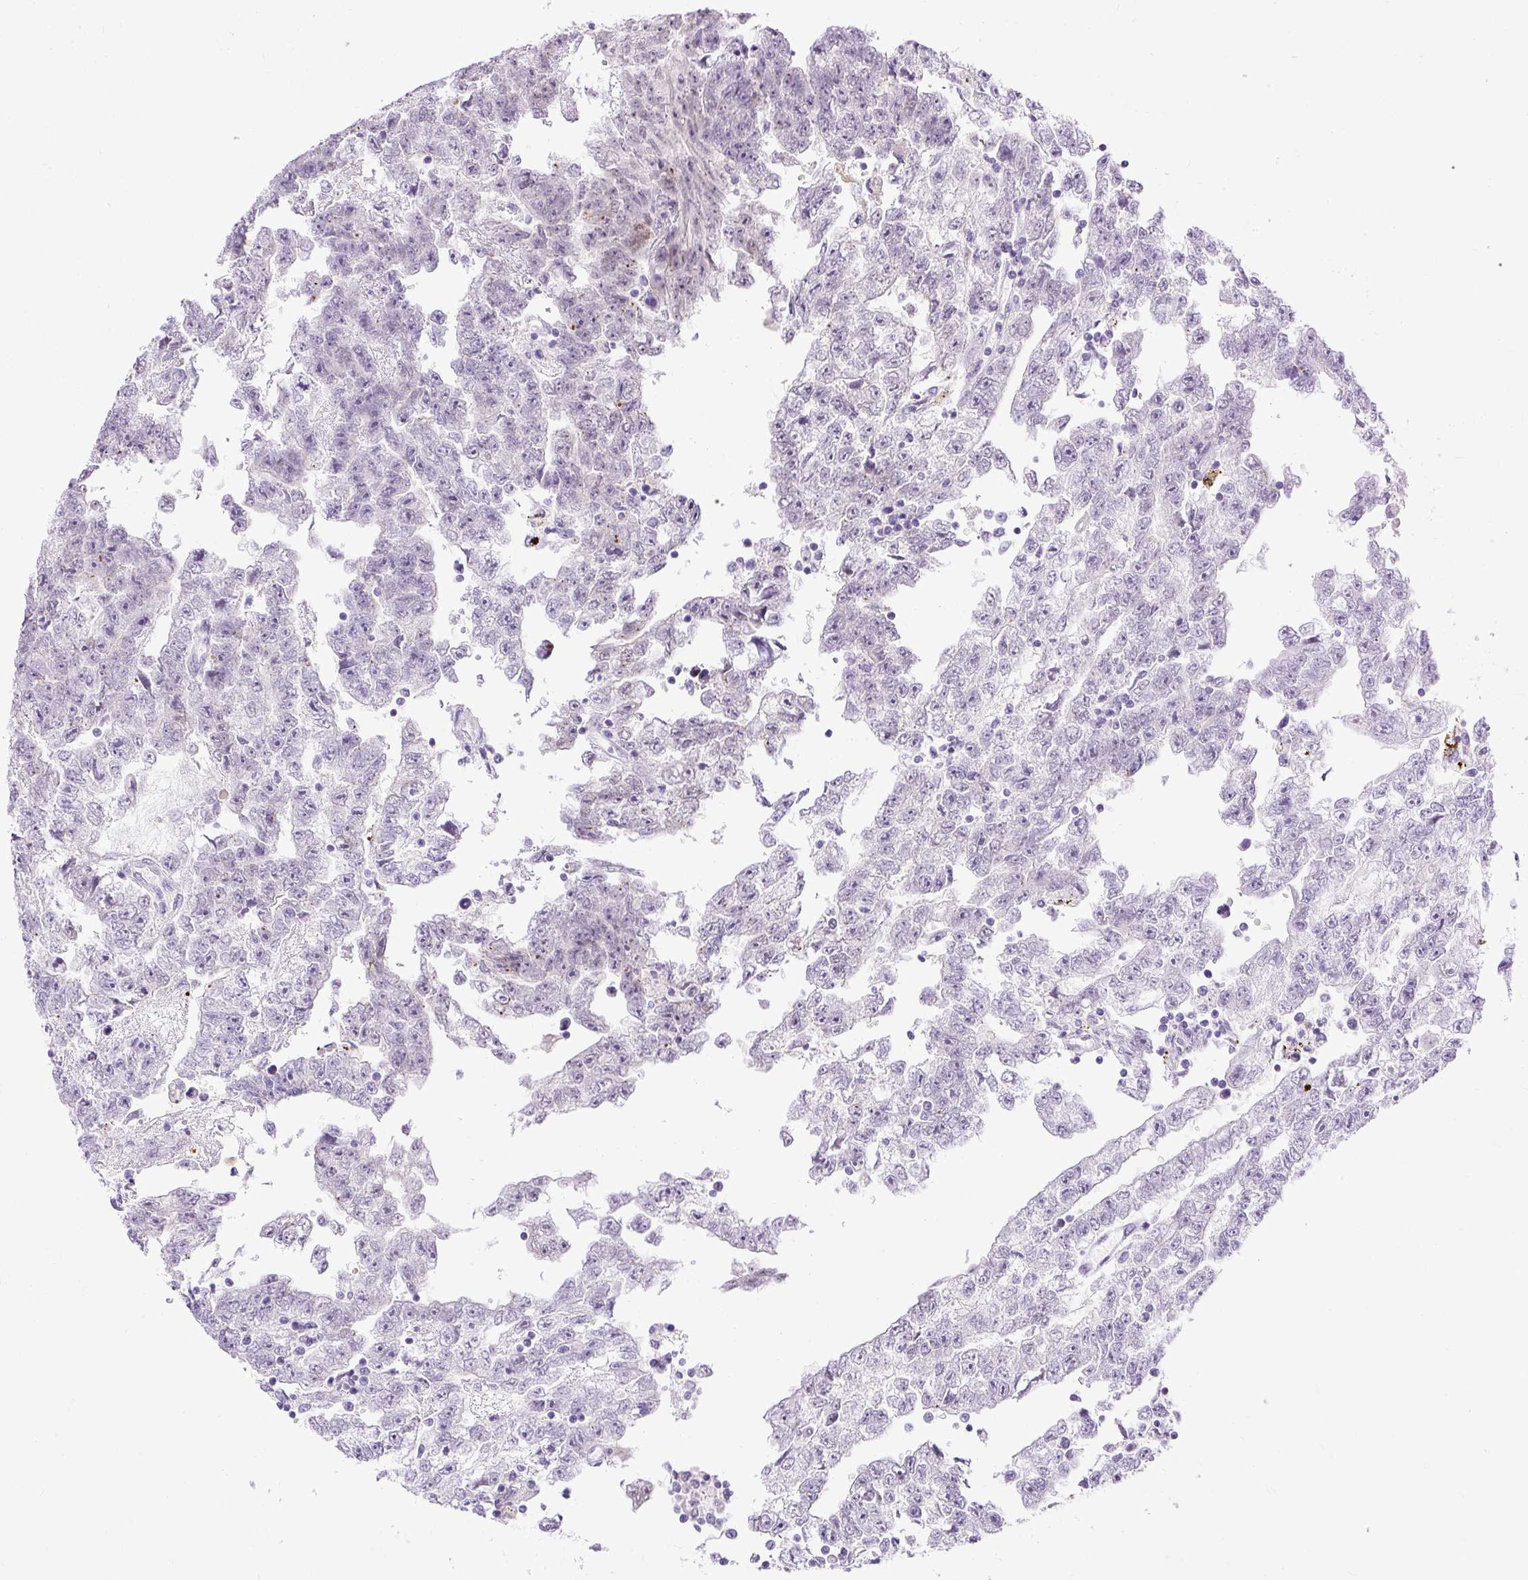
{"staining": {"intensity": "negative", "quantity": "none", "location": "none"}, "tissue": "testis cancer", "cell_type": "Tumor cells", "image_type": "cancer", "snomed": [{"axis": "morphology", "description": "Carcinoma, Embryonal, NOS"}, {"axis": "topography", "description": "Testis"}], "caption": "The immunohistochemistry (IHC) photomicrograph has no significant expression in tumor cells of embryonal carcinoma (testis) tissue.", "gene": "WNT10B", "patient": {"sex": "male", "age": 25}}